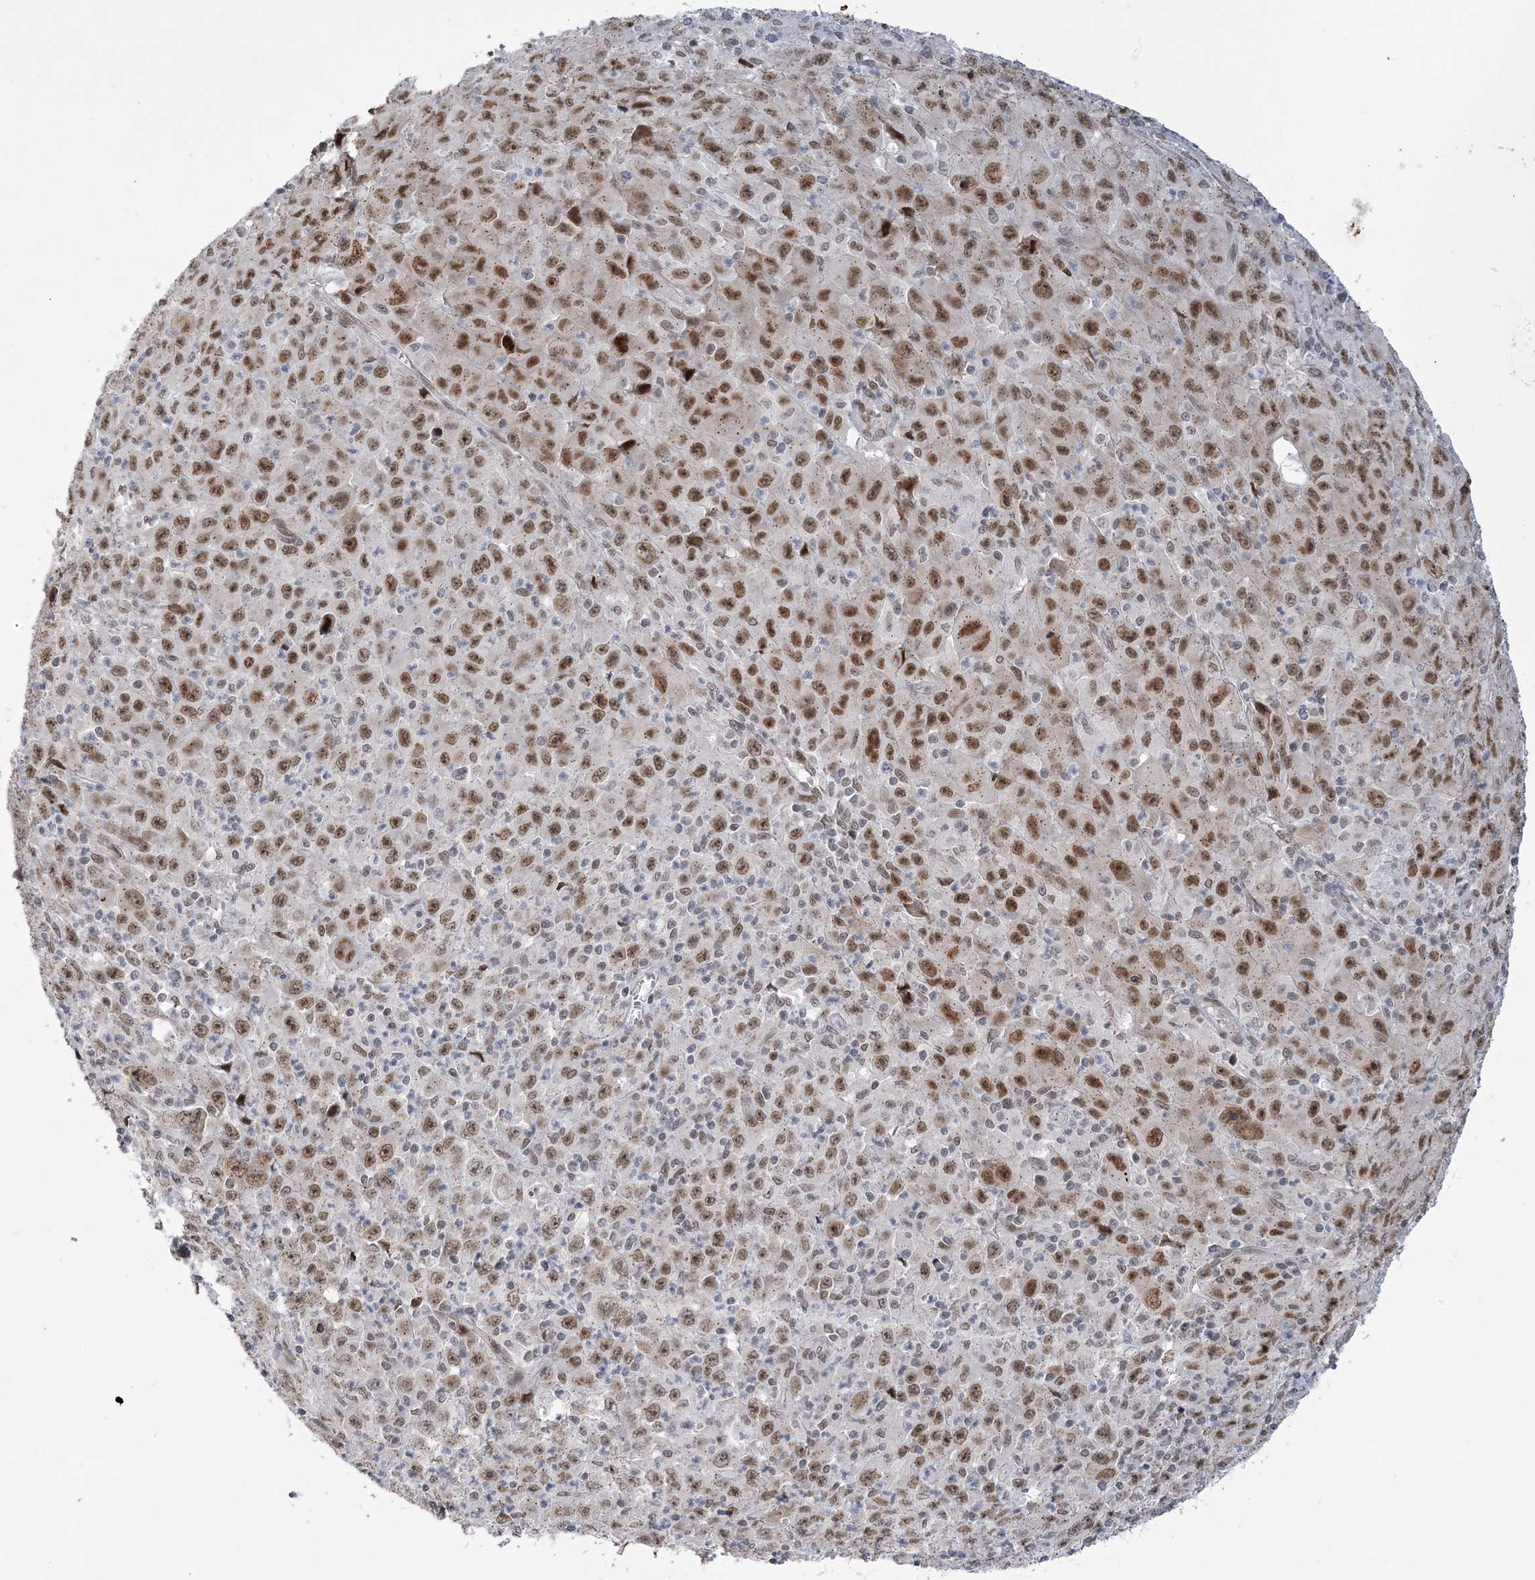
{"staining": {"intensity": "moderate", "quantity": ">75%", "location": "nuclear"}, "tissue": "melanoma", "cell_type": "Tumor cells", "image_type": "cancer", "snomed": [{"axis": "morphology", "description": "Malignant melanoma, Metastatic site"}, {"axis": "topography", "description": "Skin"}], "caption": "Melanoma stained for a protein reveals moderate nuclear positivity in tumor cells.", "gene": "WAC", "patient": {"sex": "female", "age": 56}}